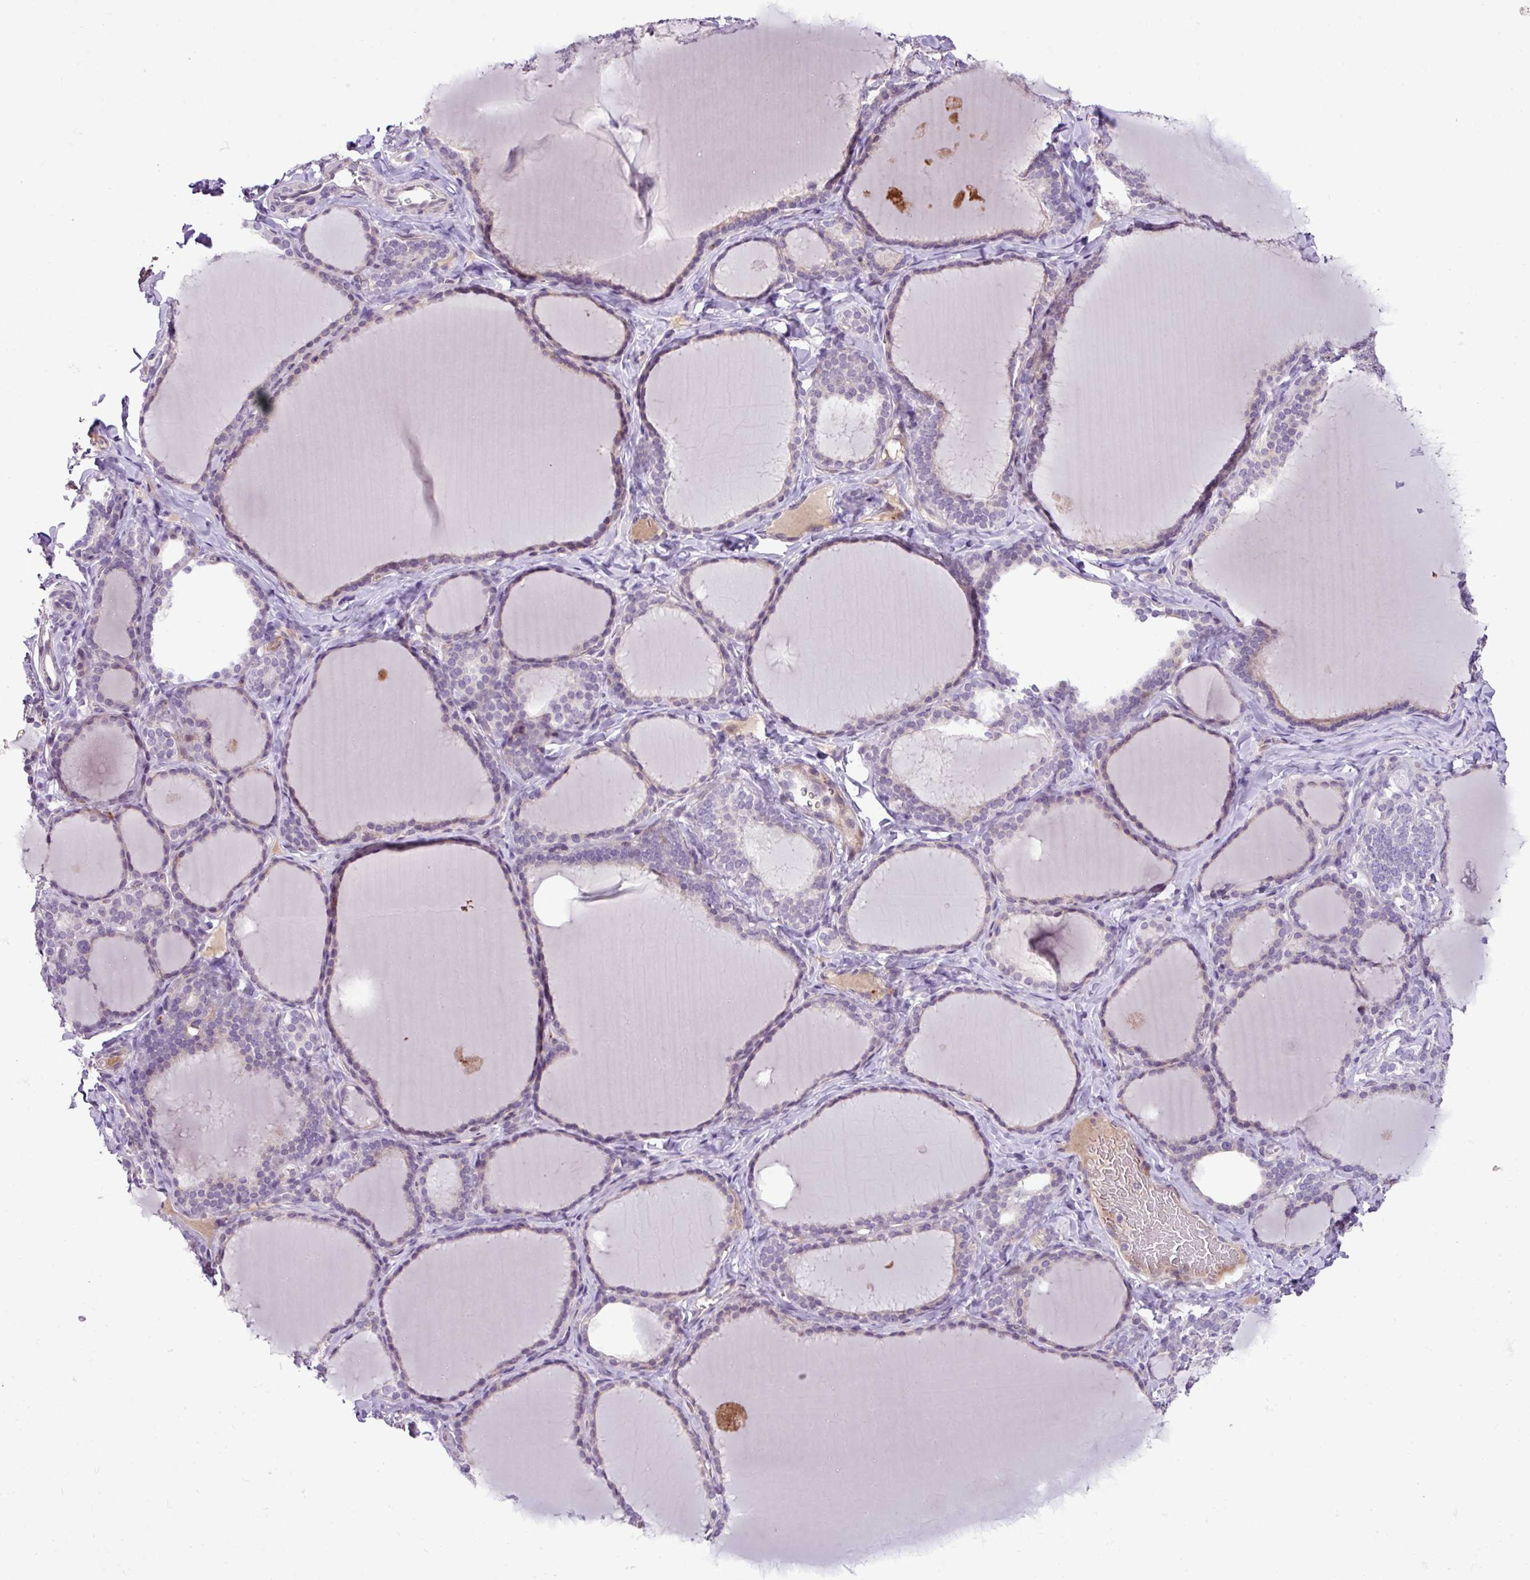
{"staining": {"intensity": "weak", "quantity": "<25%", "location": "cytoplasmic/membranous"}, "tissue": "thyroid gland", "cell_type": "Glandular cells", "image_type": "normal", "snomed": [{"axis": "morphology", "description": "Normal tissue, NOS"}, {"axis": "topography", "description": "Thyroid gland"}], "caption": "Immunohistochemistry (IHC) photomicrograph of normal thyroid gland: human thyroid gland stained with DAB shows no significant protein staining in glandular cells.", "gene": "DNAJB13", "patient": {"sex": "female", "age": 31}}